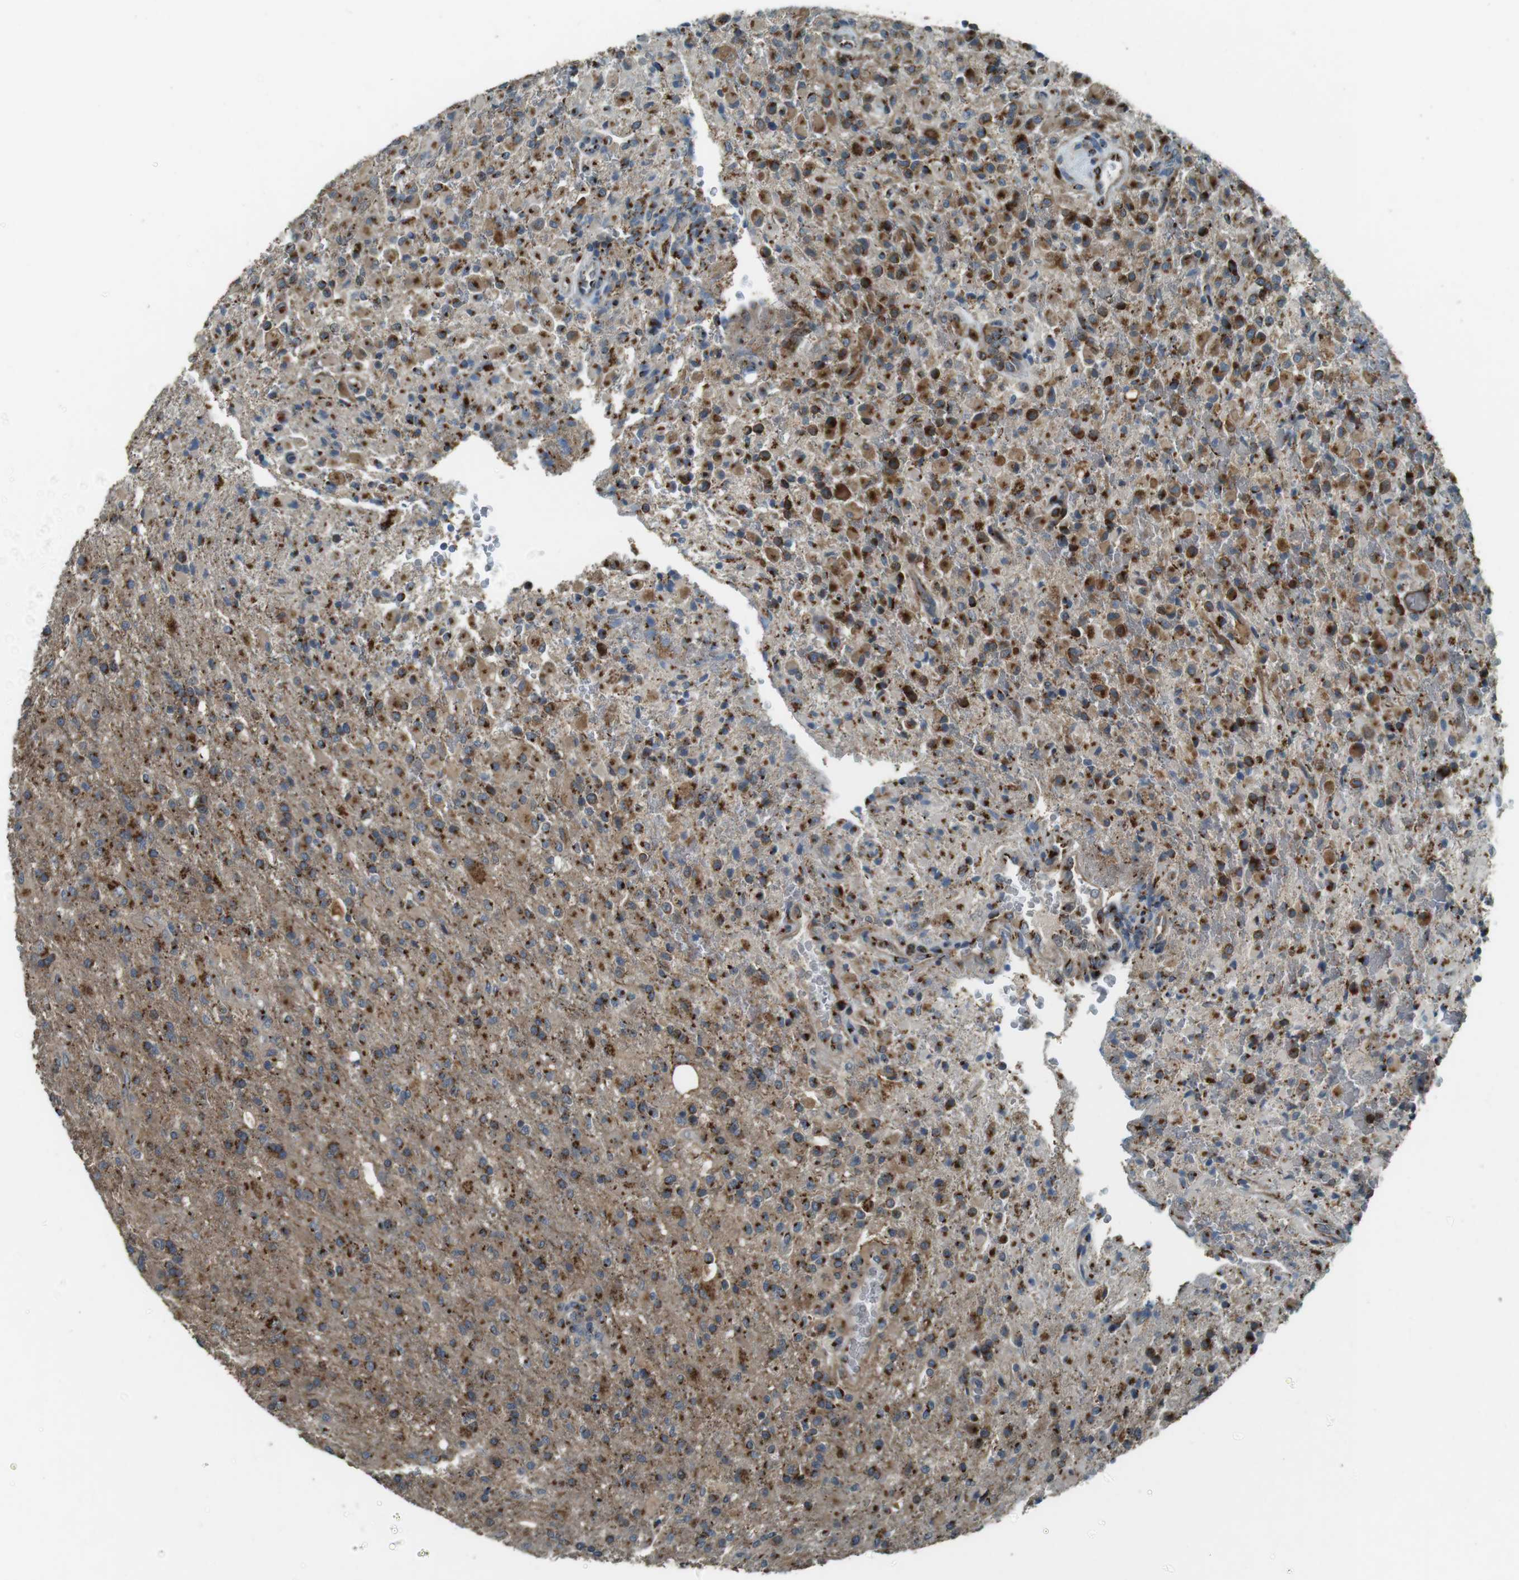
{"staining": {"intensity": "moderate", "quantity": ">75%", "location": "cytoplasmic/membranous"}, "tissue": "glioma", "cell_type": "Tumor cells", "image_type": "cancer", "snomed": [{"axis": "morphology", "description": "Glioma, malignant, High grade"}, {"axis": "topography", "description": "Brain"}], "caption": "High-magnification brightfield microscopy of malignant high-grade glioma stained with DAB (3,3'-diaminobenzidine) (brown) and counterstained with hematoxylin (blue). tumor cells exhibit moderate cytoplasmic/membranous expression is present in approximately>75% of cells. The staining was performed using DAB, with brown indicating positive protein expression. Nuclei are stained blue with hematoxylin.", "gene": "TMEM115", "patient": {"sex": "male", "age": 71}}